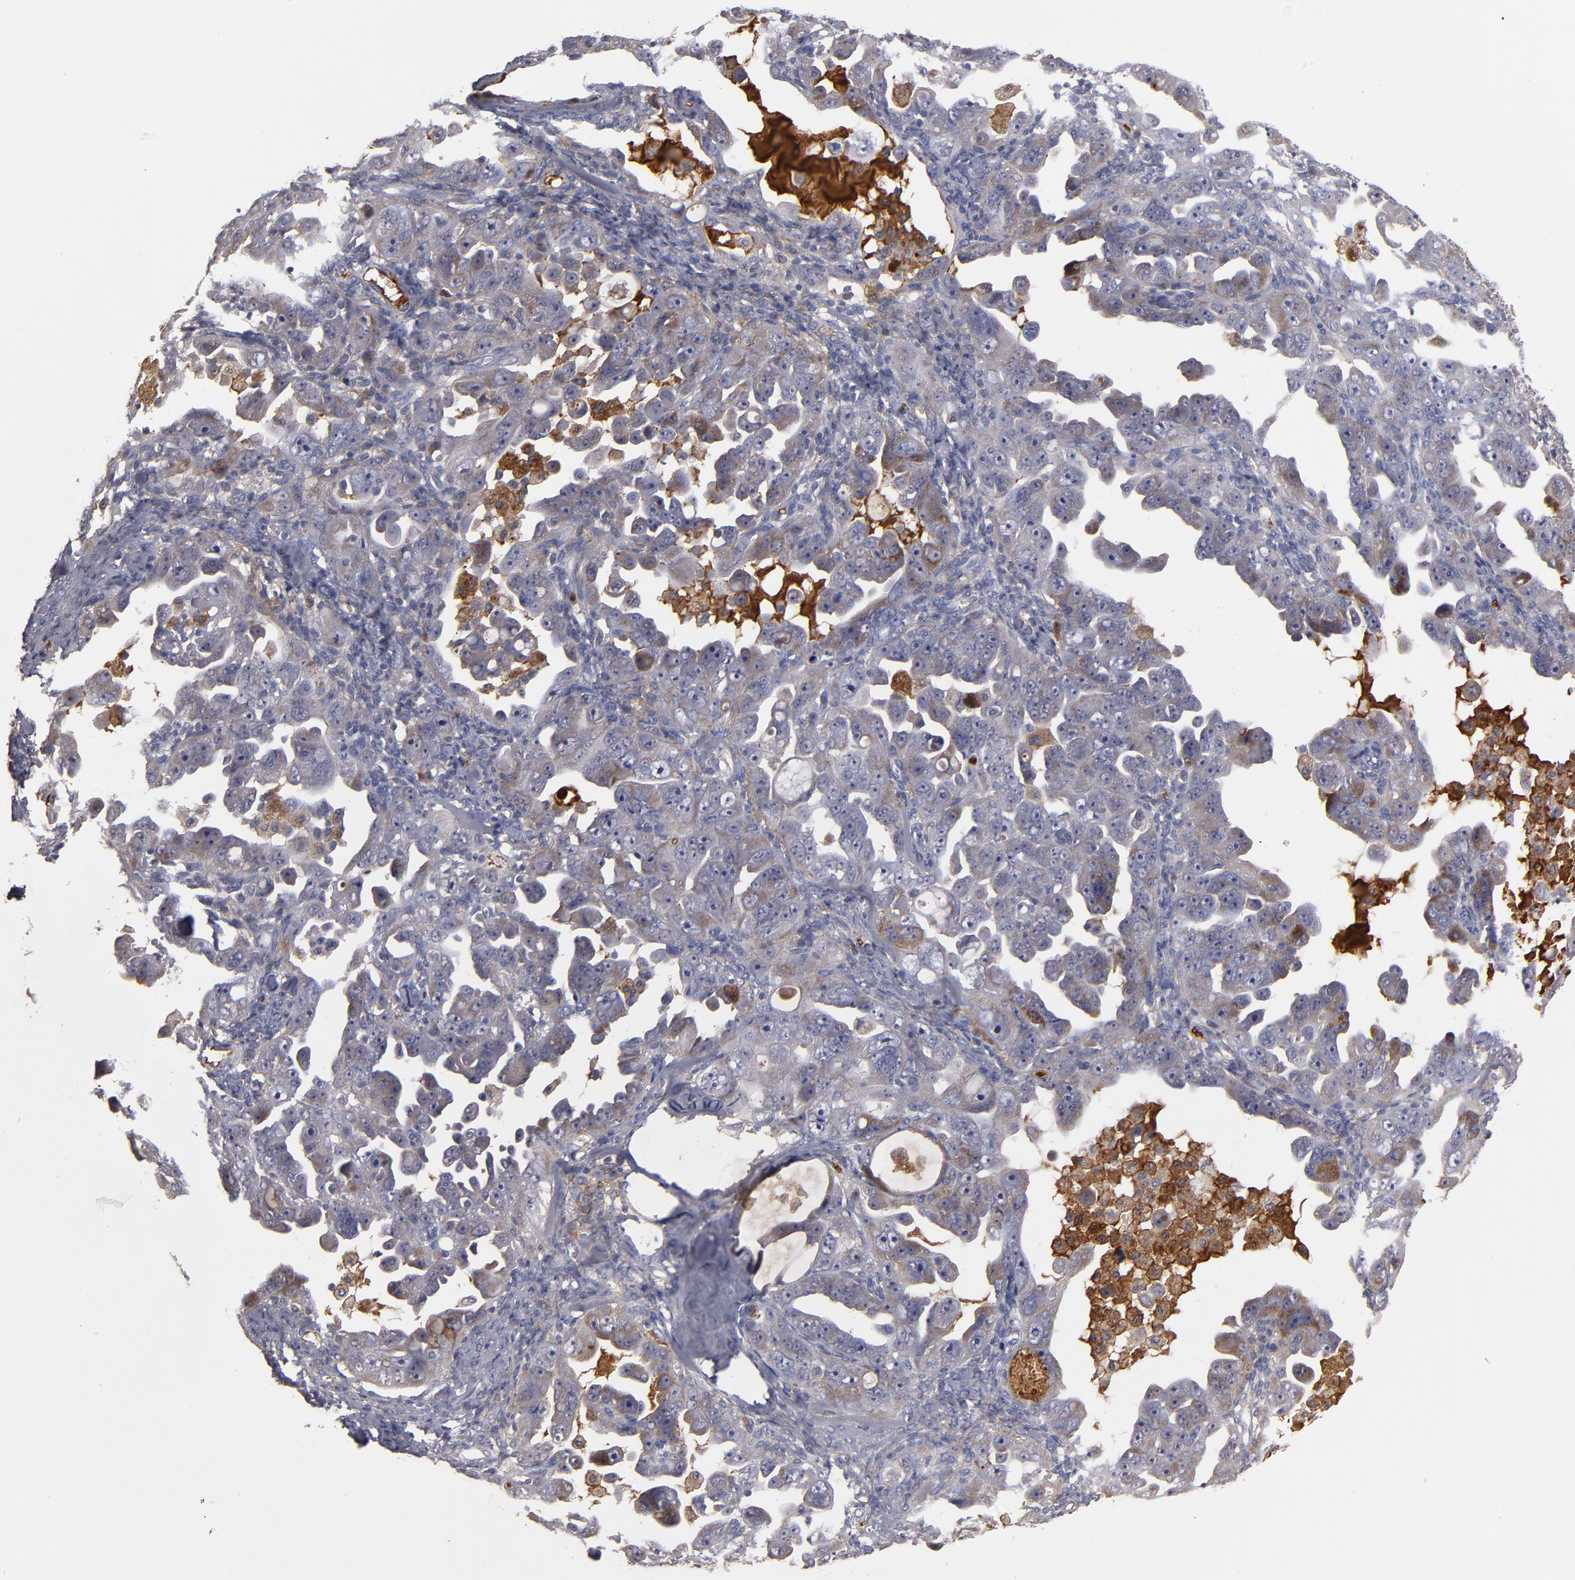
{"staining": {"intensity": "weak", "quantity": "25%-75%", "location": "cytoplasmic/membranous"}, "tissue": "ovarian cancer", "cell_type": "Tumor cells", "image_type": "cancer", "snomed": [{"axis": "morphology", "description": "Cystadenocarcinoma, serous, NOS"}, {"axis": "topography", "description": "Ovary"}], "caption": "A low amount of weak cytoplasmic/membranous positivity is seen in about 25%-75% of tumor cells in ovarian cancer tissue.", "gene": "EXD2", "patient": {"sex": "female", "age": 66}}